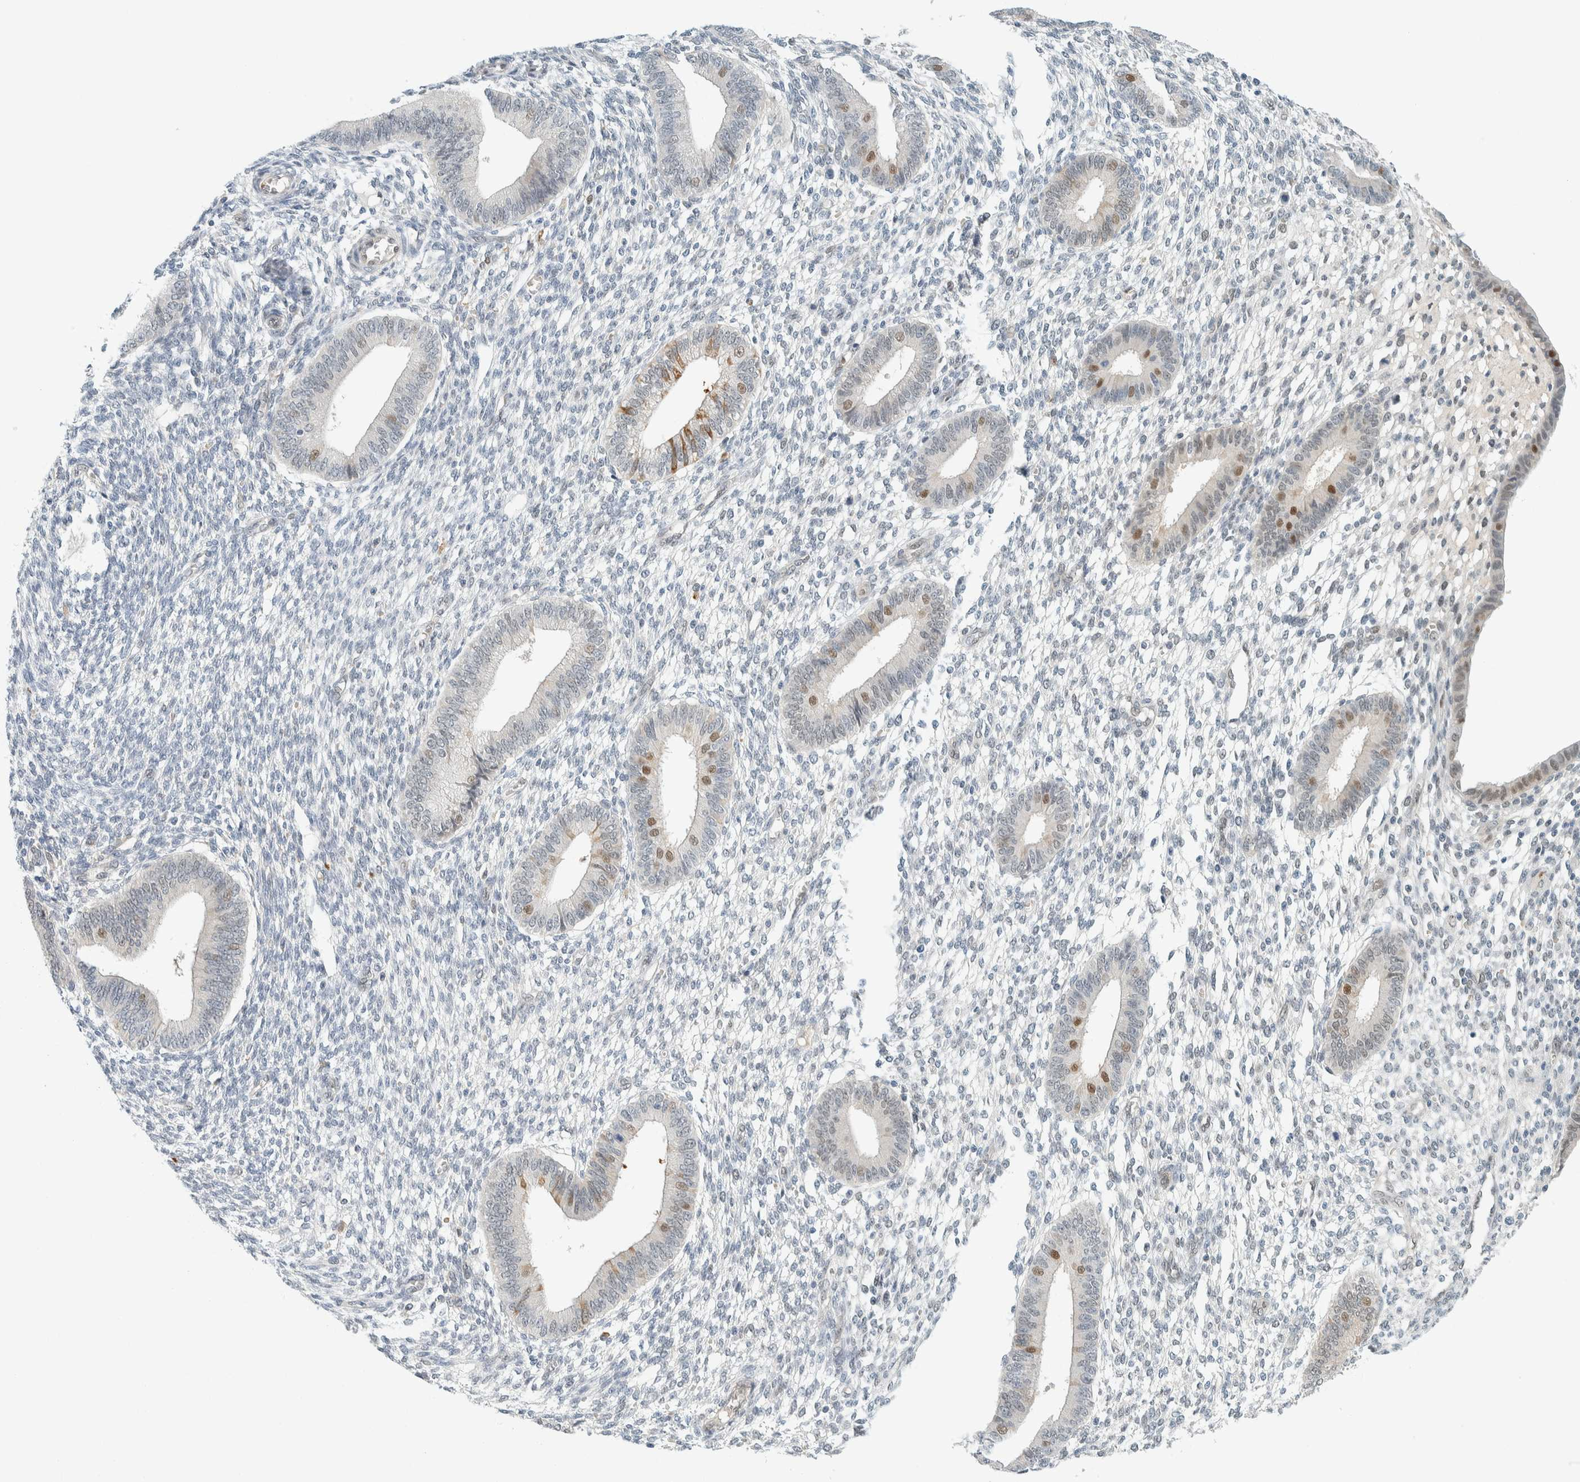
{"staining": {"intensity": "negative", "quantity": "none", "location": "none"}, "tissue": "endometrium", "cell_type": "Cells in endometrial stroma", "image_type": "normal", "snomed": [{"axis": "morphology", "description": "Normal tissue, NOS"}, {"axis": "topography", "description": "Endometrium"}], "caption": "Image shows no significant protein positivity in cells in endometrial stroma of benign endometrium. The staining was performed using DAB to visualize the protein expression in brown, while the nuclei were stained in blue with hematoxylin (Magnification: 20x).", "gene": "TSTD2", "patient": {"sex": "female", "age": 46}}